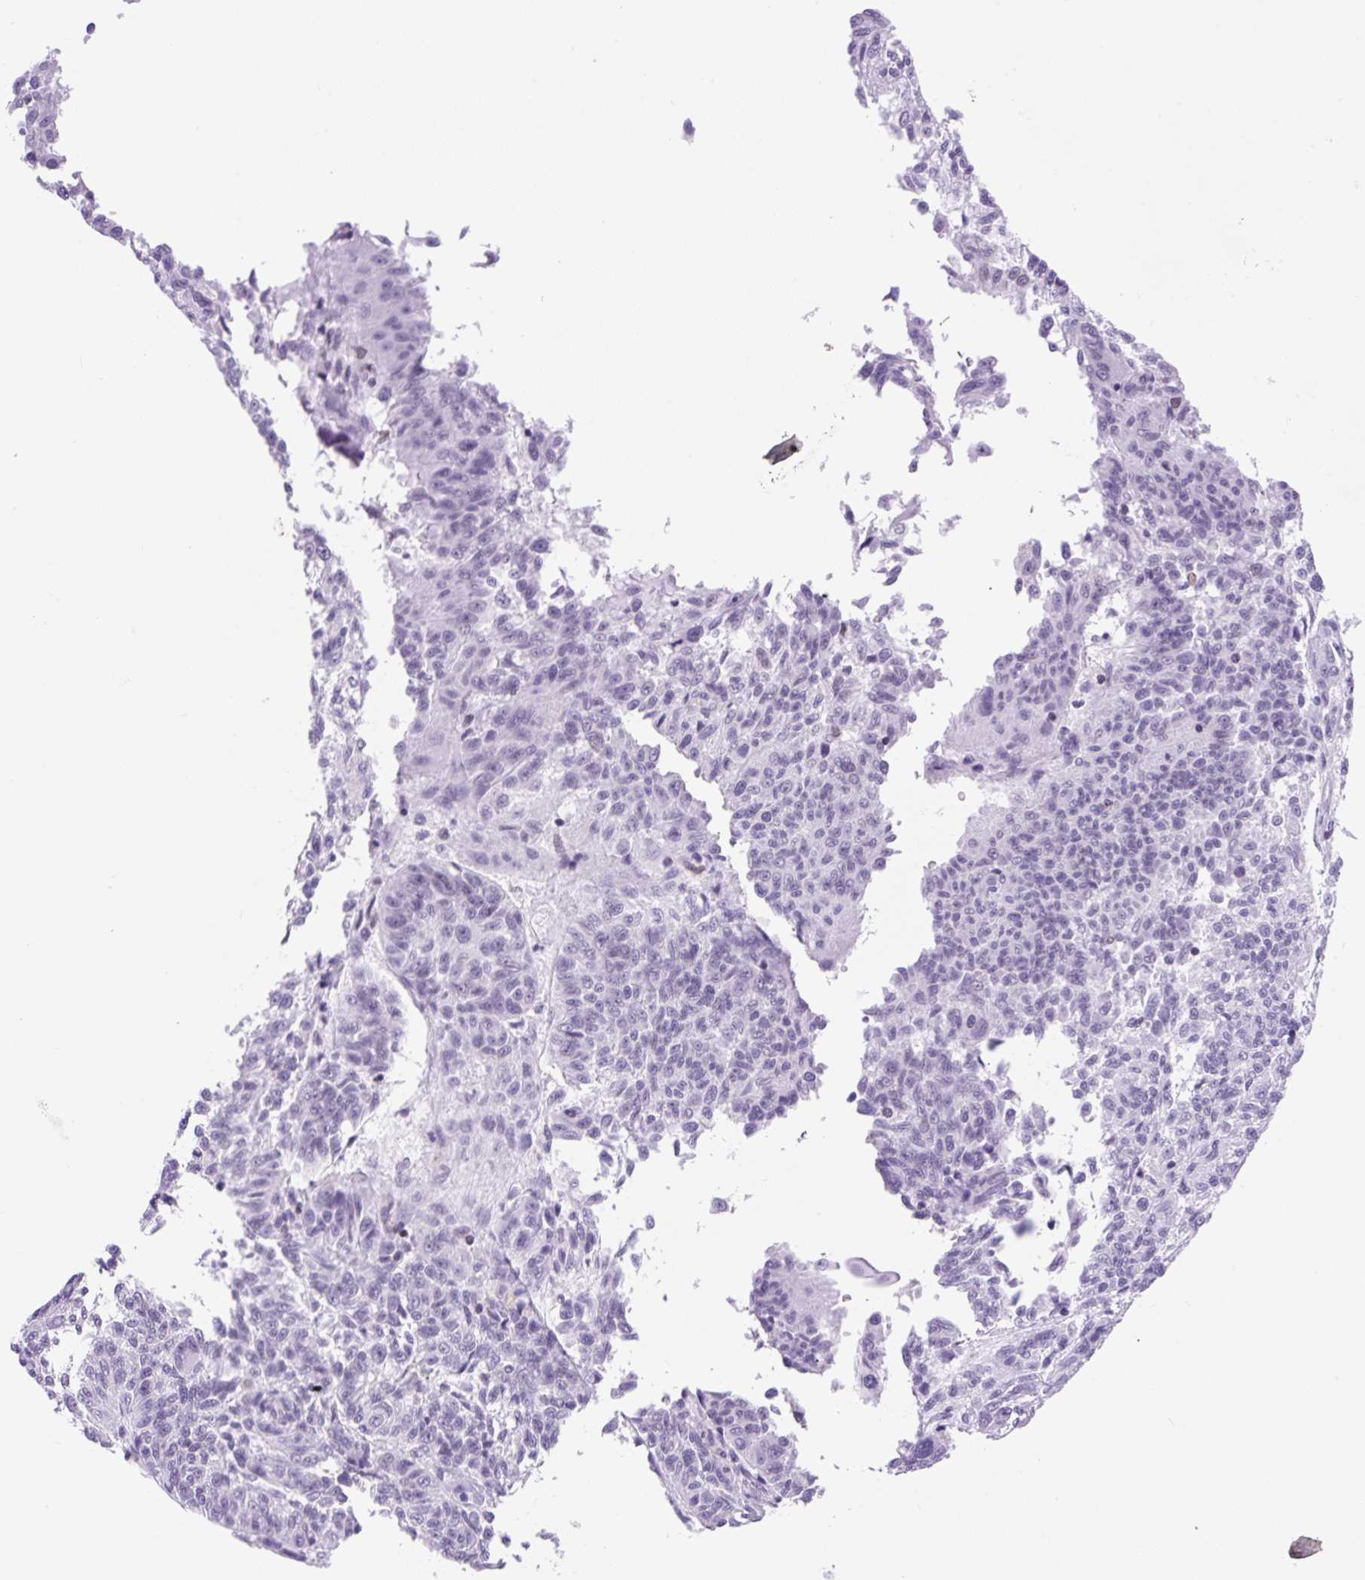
{"staining": {"intensity": "negative", "quantity": "none", "location": "none"}, "tissue": "melanoma", "cell_type": "Tumor cells", "image_type": "cancer", "snomed": [{"axis": "morphology", "description": "Malignant melanoma, NOS"}, {"axis": "topography", "description": "Skin"}], "caption": "Image shows no protein staining in tumor cells of melanoma tissue.", "gene": "VPREB1", "patient": {"sex": "male", "age": 53}}